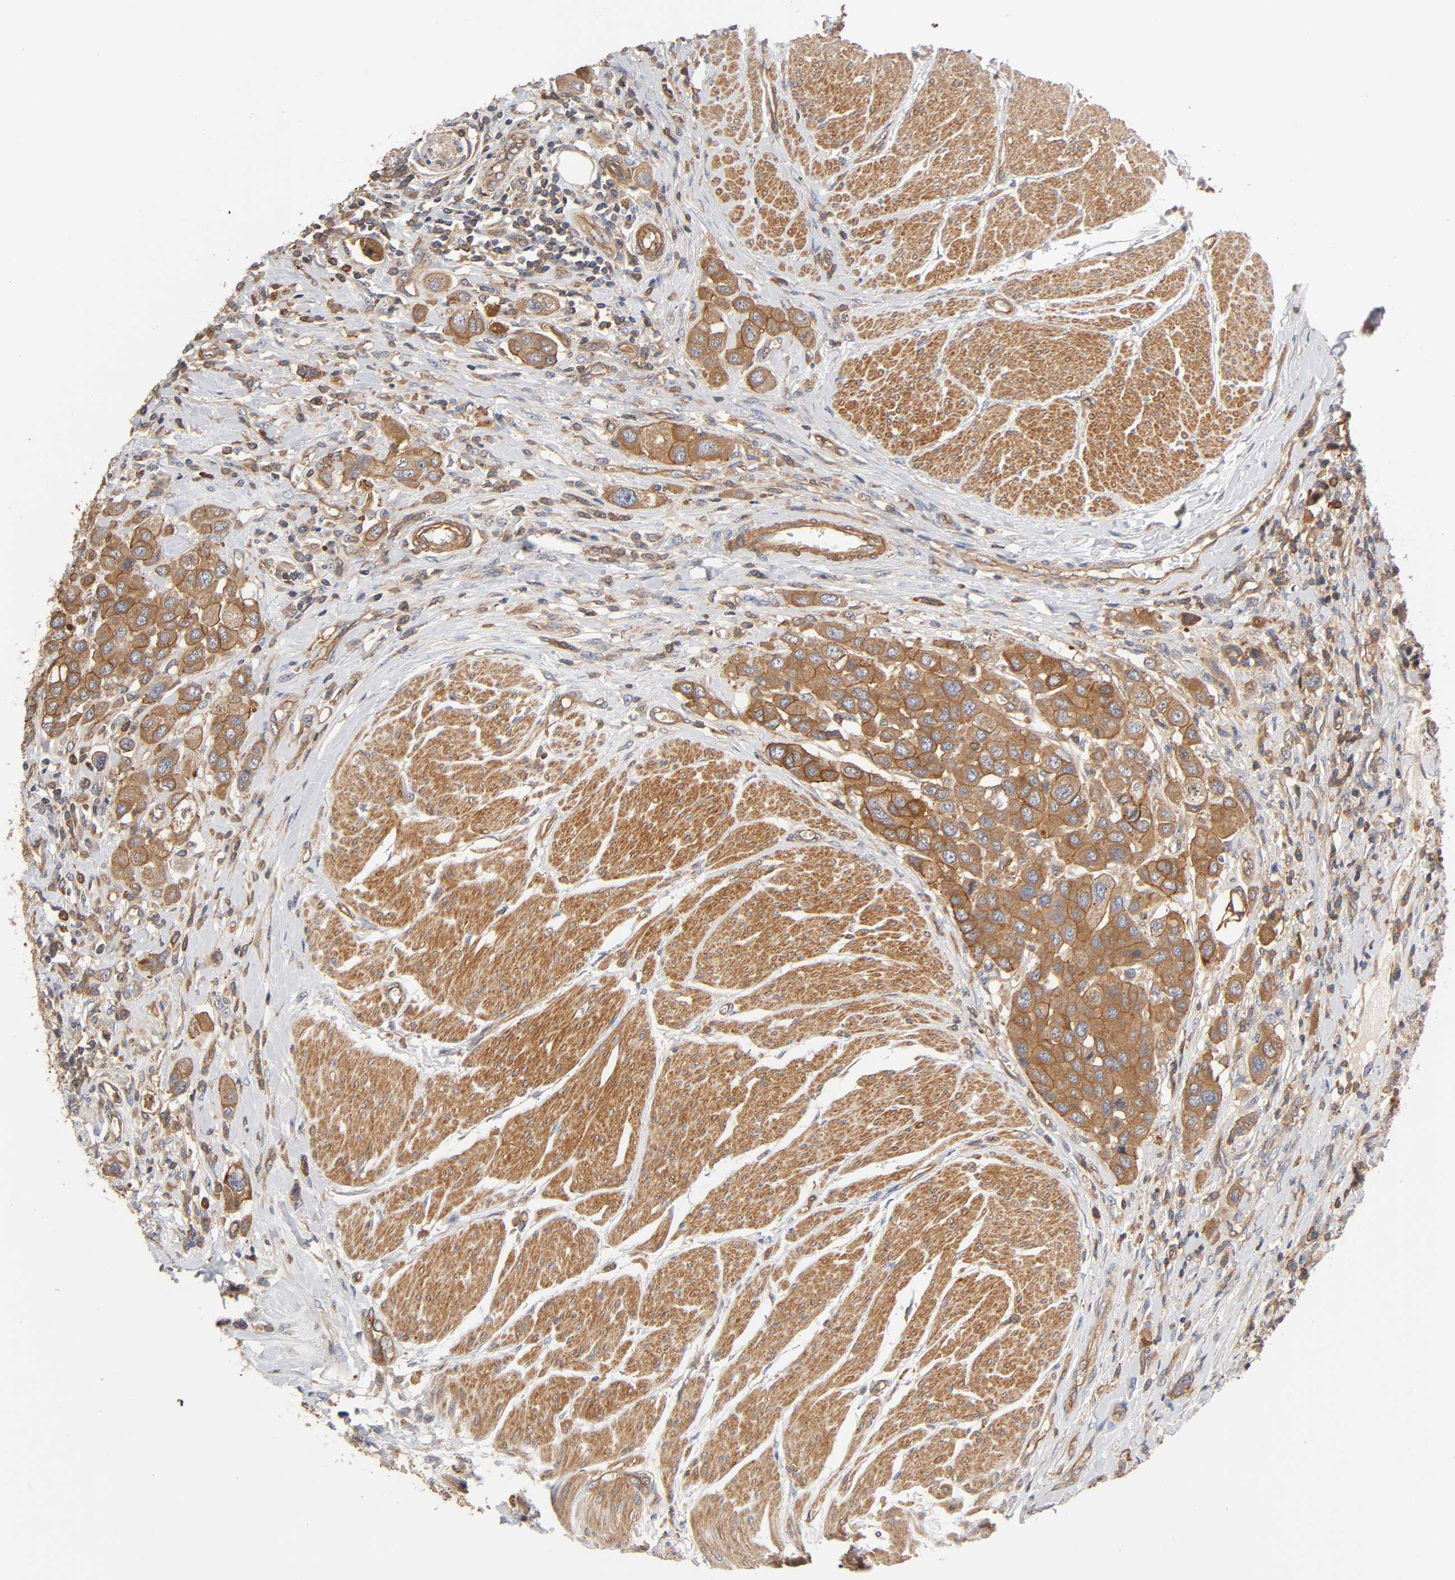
{"staining": {"intensity": "moderate", "quantity": ">75%", "location": "cytoplasmic/membranous"}, "tissue": "urothelial cancer", "cell_type": "Tumor cells", "image_type": "cancer", "snomed": [{"axis": "morphology", "description": "Urothelial carcinoma, High grade"}, {"axis": "topography", "description": "Urinary bladder"}], "caption": "IHC photomicrograph of urothelial carcinoma (high-grade) stained for a protein (brown), which shows medium levels of moderate cytoplasmic/membranous expression in about >75% of tumor cells.", "gene": "LAMTOR2", "patient": {"sex": "male", "age": 50}}